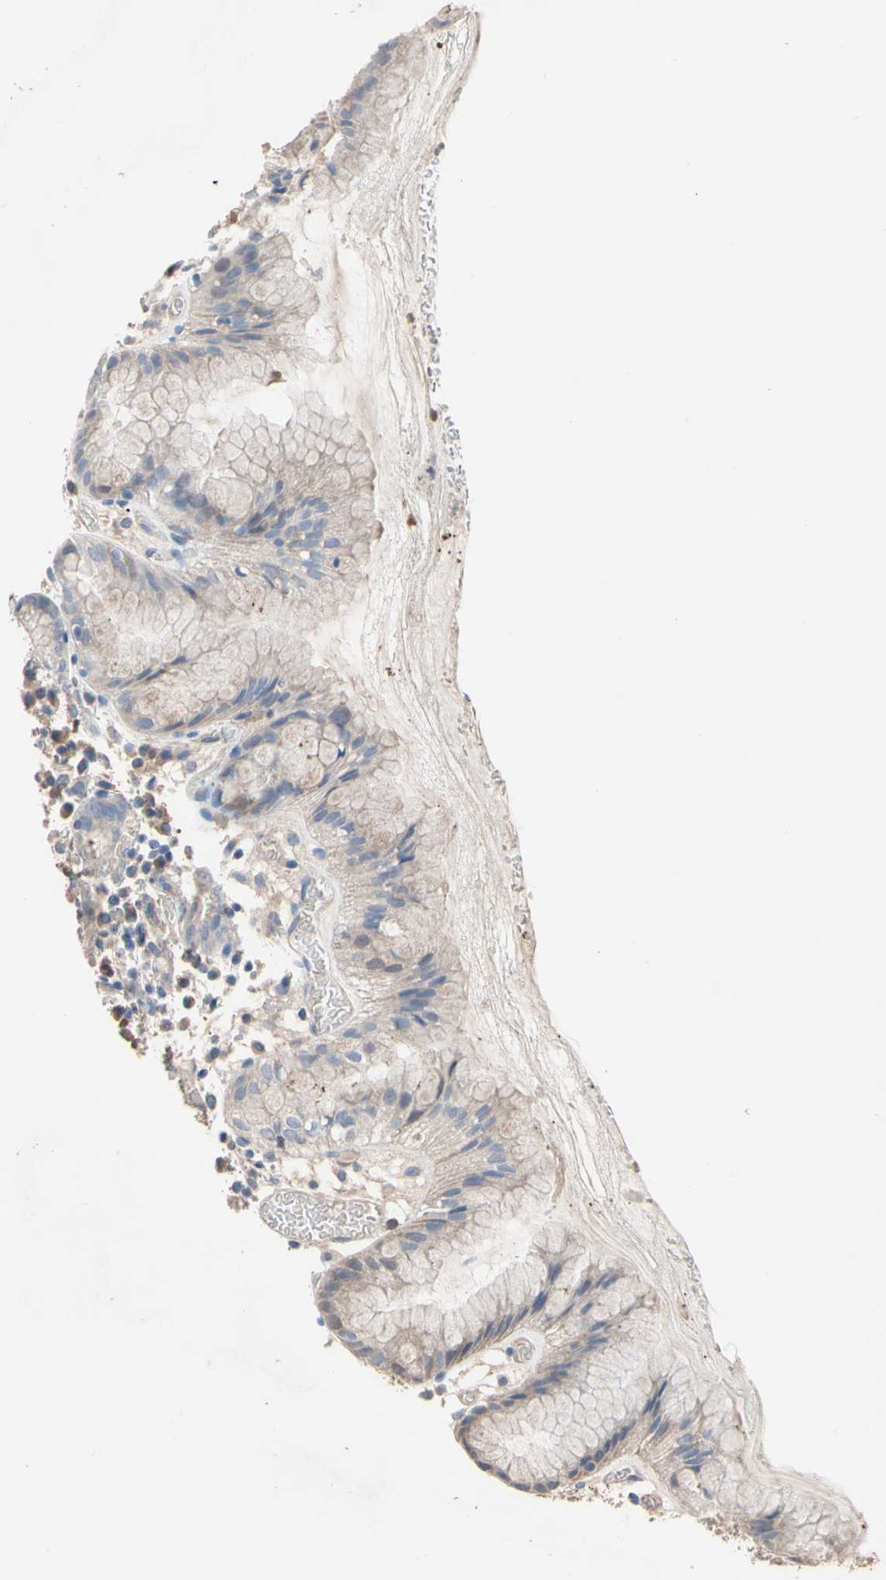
{"staining": {"intensity": "moderate", "quantity": "<25%", "location": "cytoplasmic/membranous"}, "tissue": "stomach", "cell_type": "Glandular cells", "image_type": "normal", "snomed": [{"axis": "morphology", "description": "Normal tissue, NOS"}, {"axis": "topography", "description": "Stomach"}, {"axis": "topography", "description": "Stomach, lower"}], "caption": "The image exhibits staining of normal stomach, revealing moderate cytoplasmic/membranous protein staining (brown color) within glandular cells.", "gene": "BBOX1", "patient": {"sex": "female", "age": 75}}